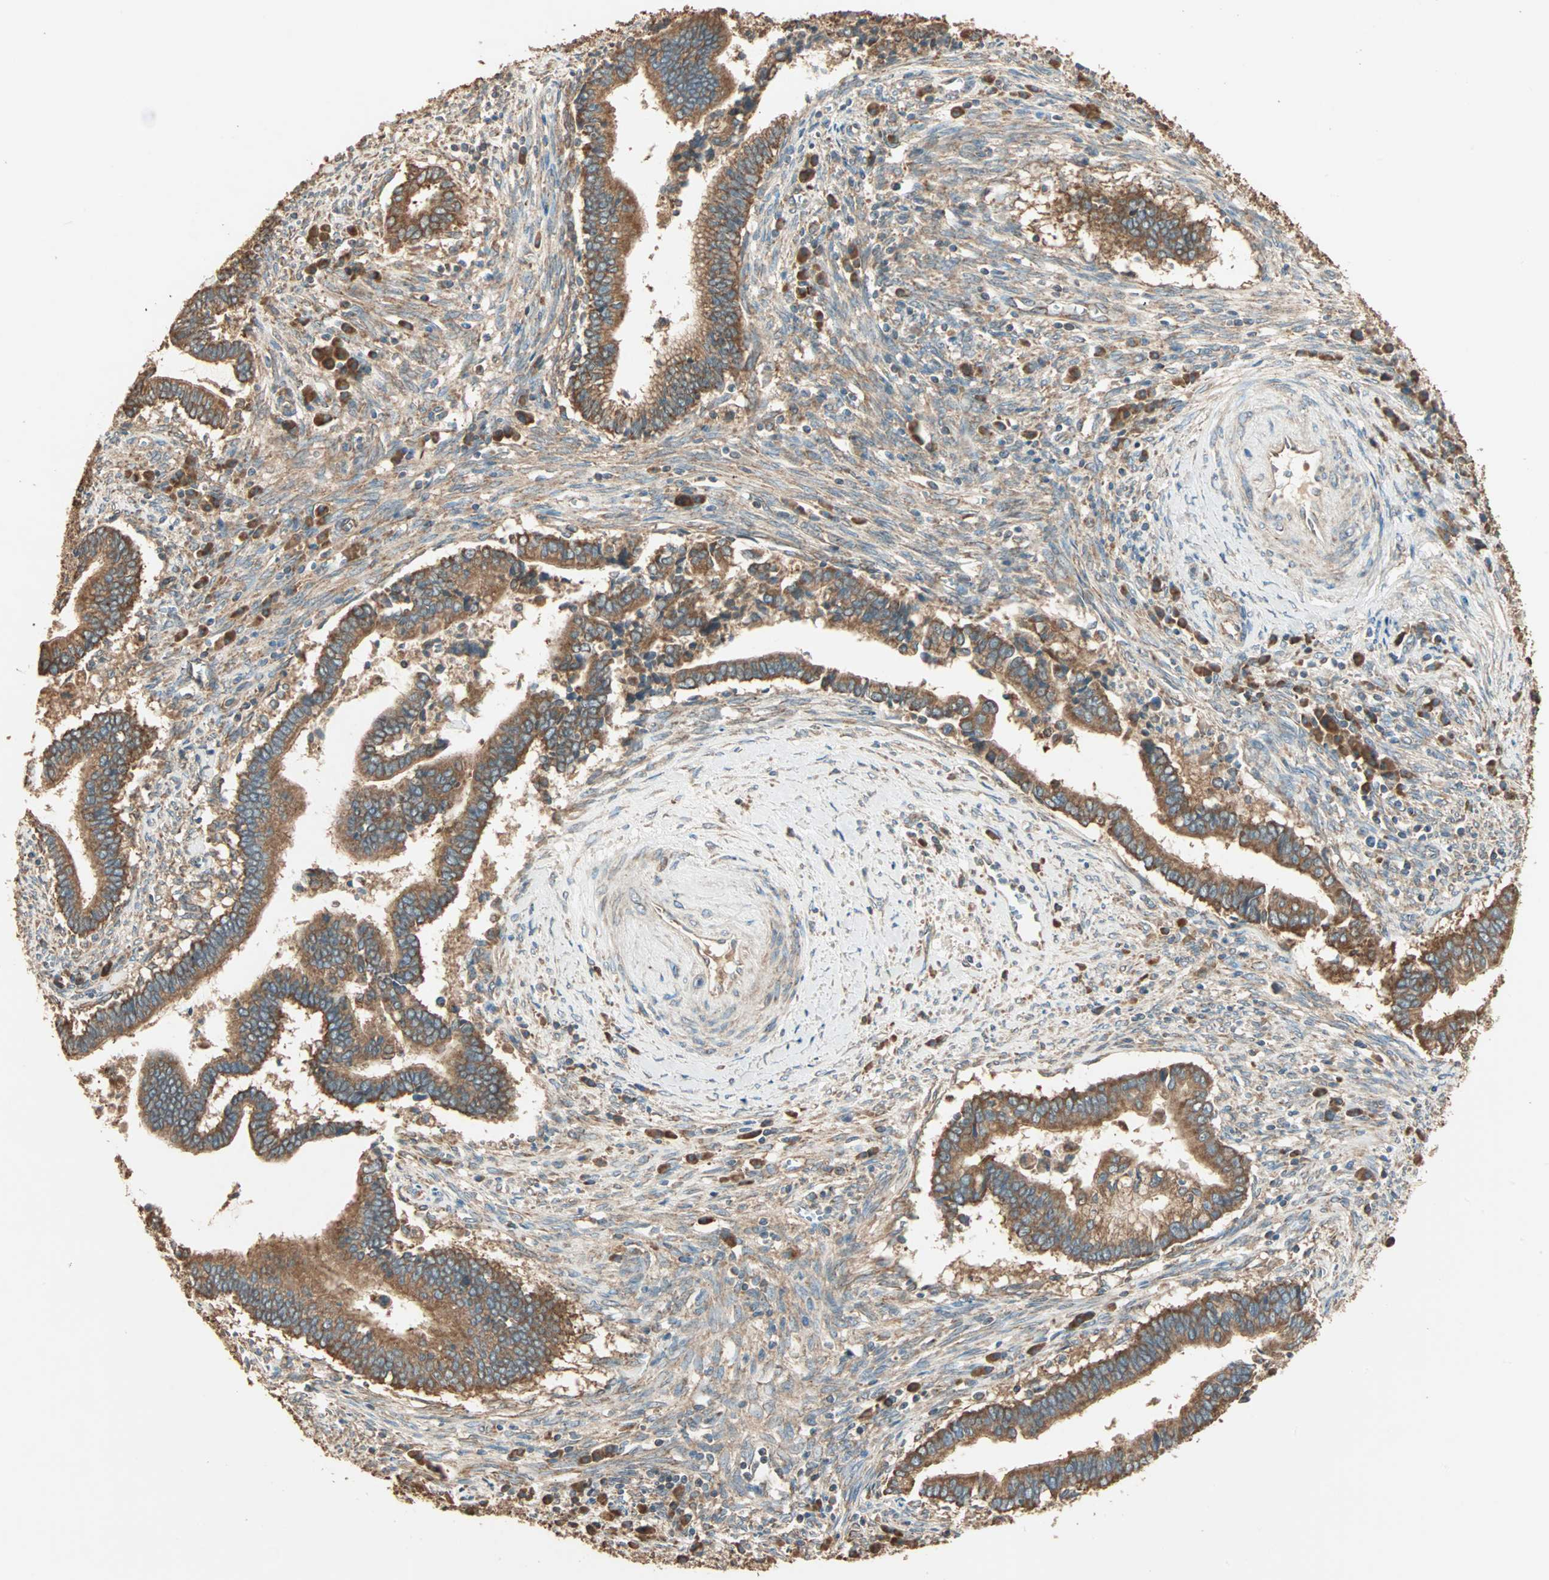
{"staining": {"intensity": "strong", "quantity": ">75%", "location": "cytoplasmic/membranous"}, "tissue": "cervical cancer", "cell_type": "Tumor cells", "image_type": "cancer", "snomed": [{"axis": "morphology", "description": "Adenocarcinoma, NOS"}, {"axis": "topography", "description": "Cervix"}], "caption": "Immunohistochemical staining of human cervical adenocarcinoma reveals high levels of strong cytoplasmic/membranous protein staining in about >75% of tumor cells. (IHC, brightfield microscopy, high magnification).", "gene": "EIF4G2", "patient": {"sex": "female", "age": 44}}